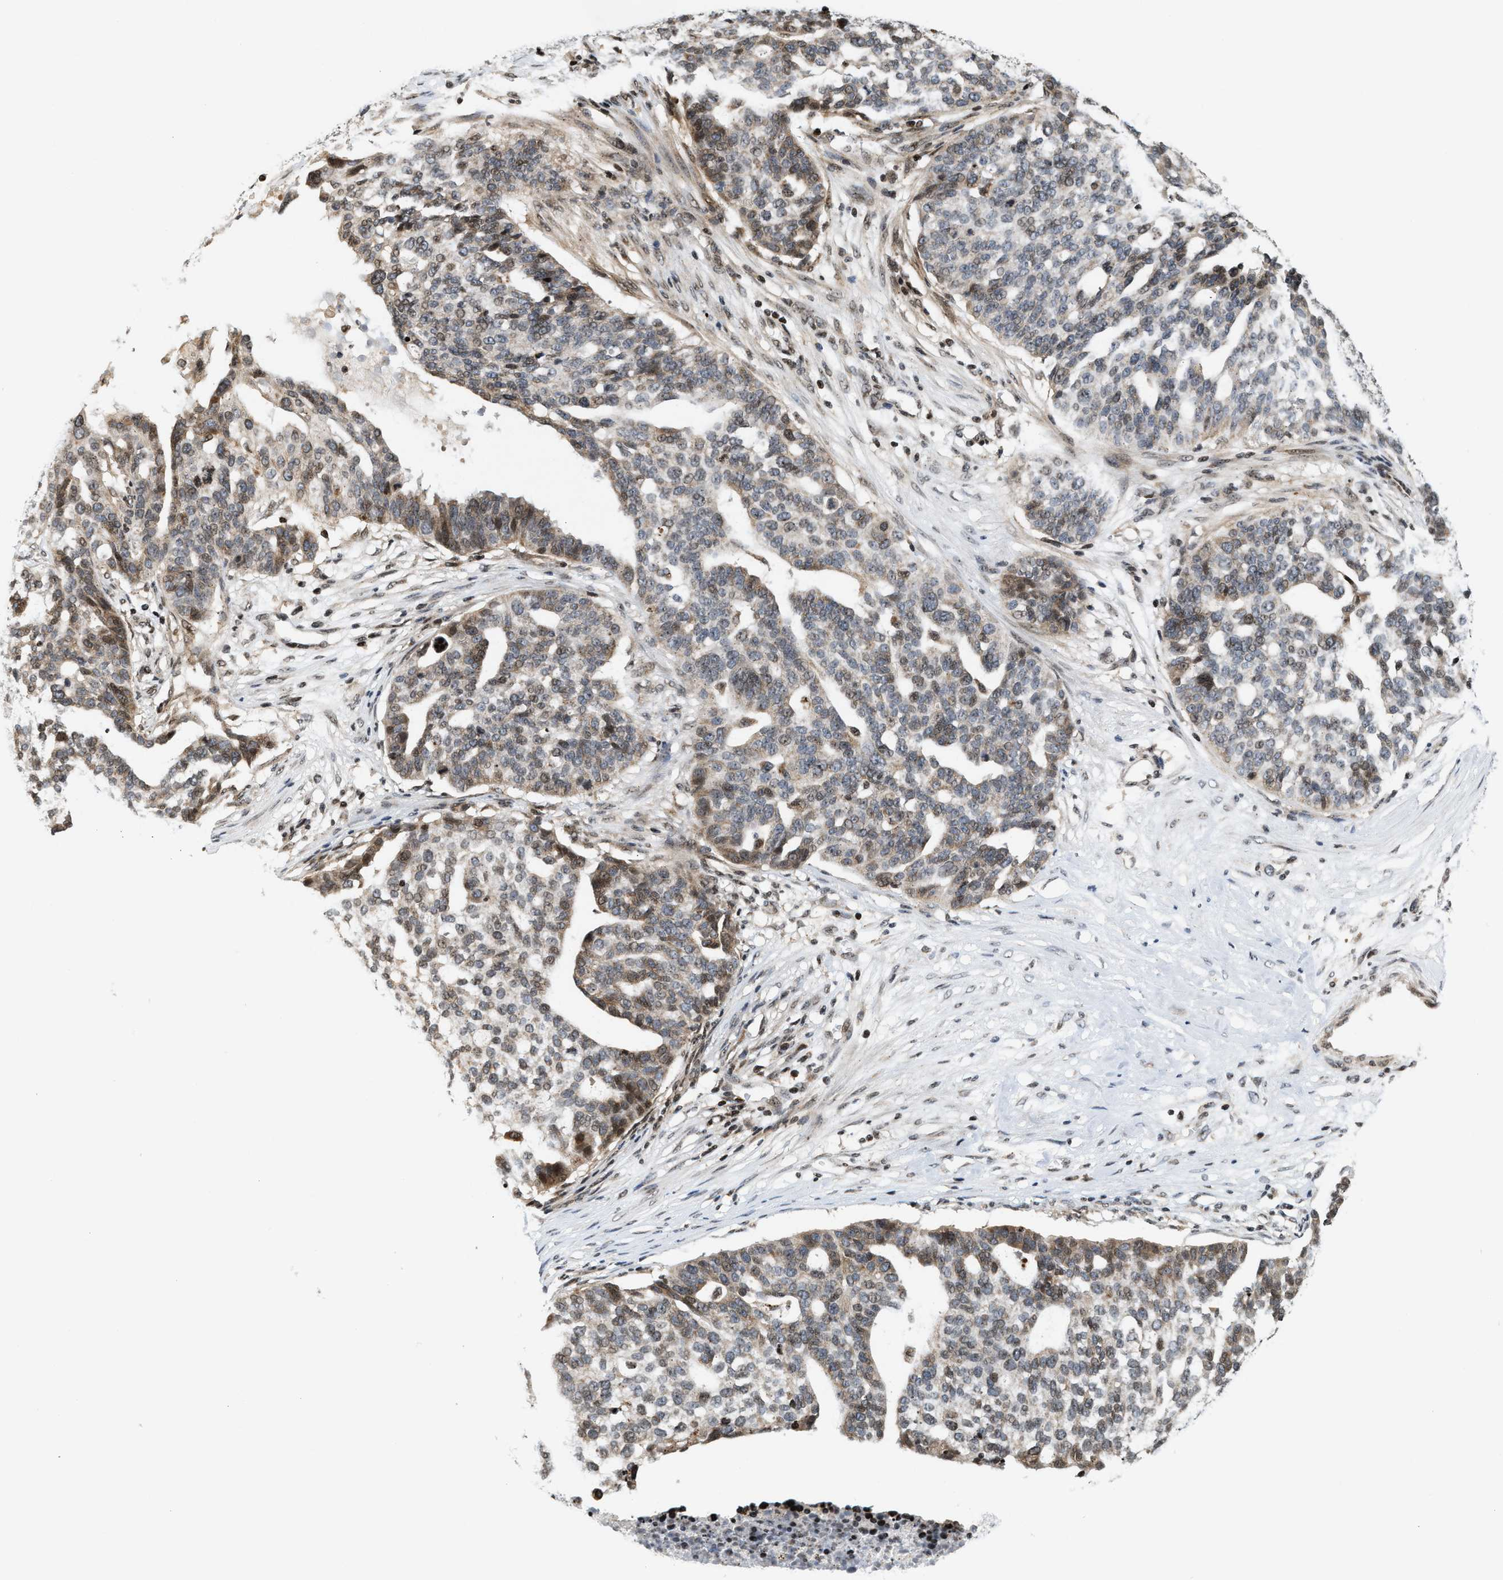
{"staining": {"intensity": "moderate", "quantity": "25%-75%", "location": "cytoplasmic/membranous"}, "tissue": "ovarian cancer", "cell_type": "Tumor cells", "image_type": "cancer", "snomed": [{"axis": "morphology", "description": "Cystadenocarcinoma, serous, NOS"}, {"axis": "topography", "description": "Ovary"}], "caption": "Serous cystadenocarcinoma (ovarian) stained with a brown dye shows moderate cytoplasmic/membranous positive staining in about 25%-75% of tumor cells.", "gene": "PDZD2", "patient": {"sex": "female", "age": 59}}